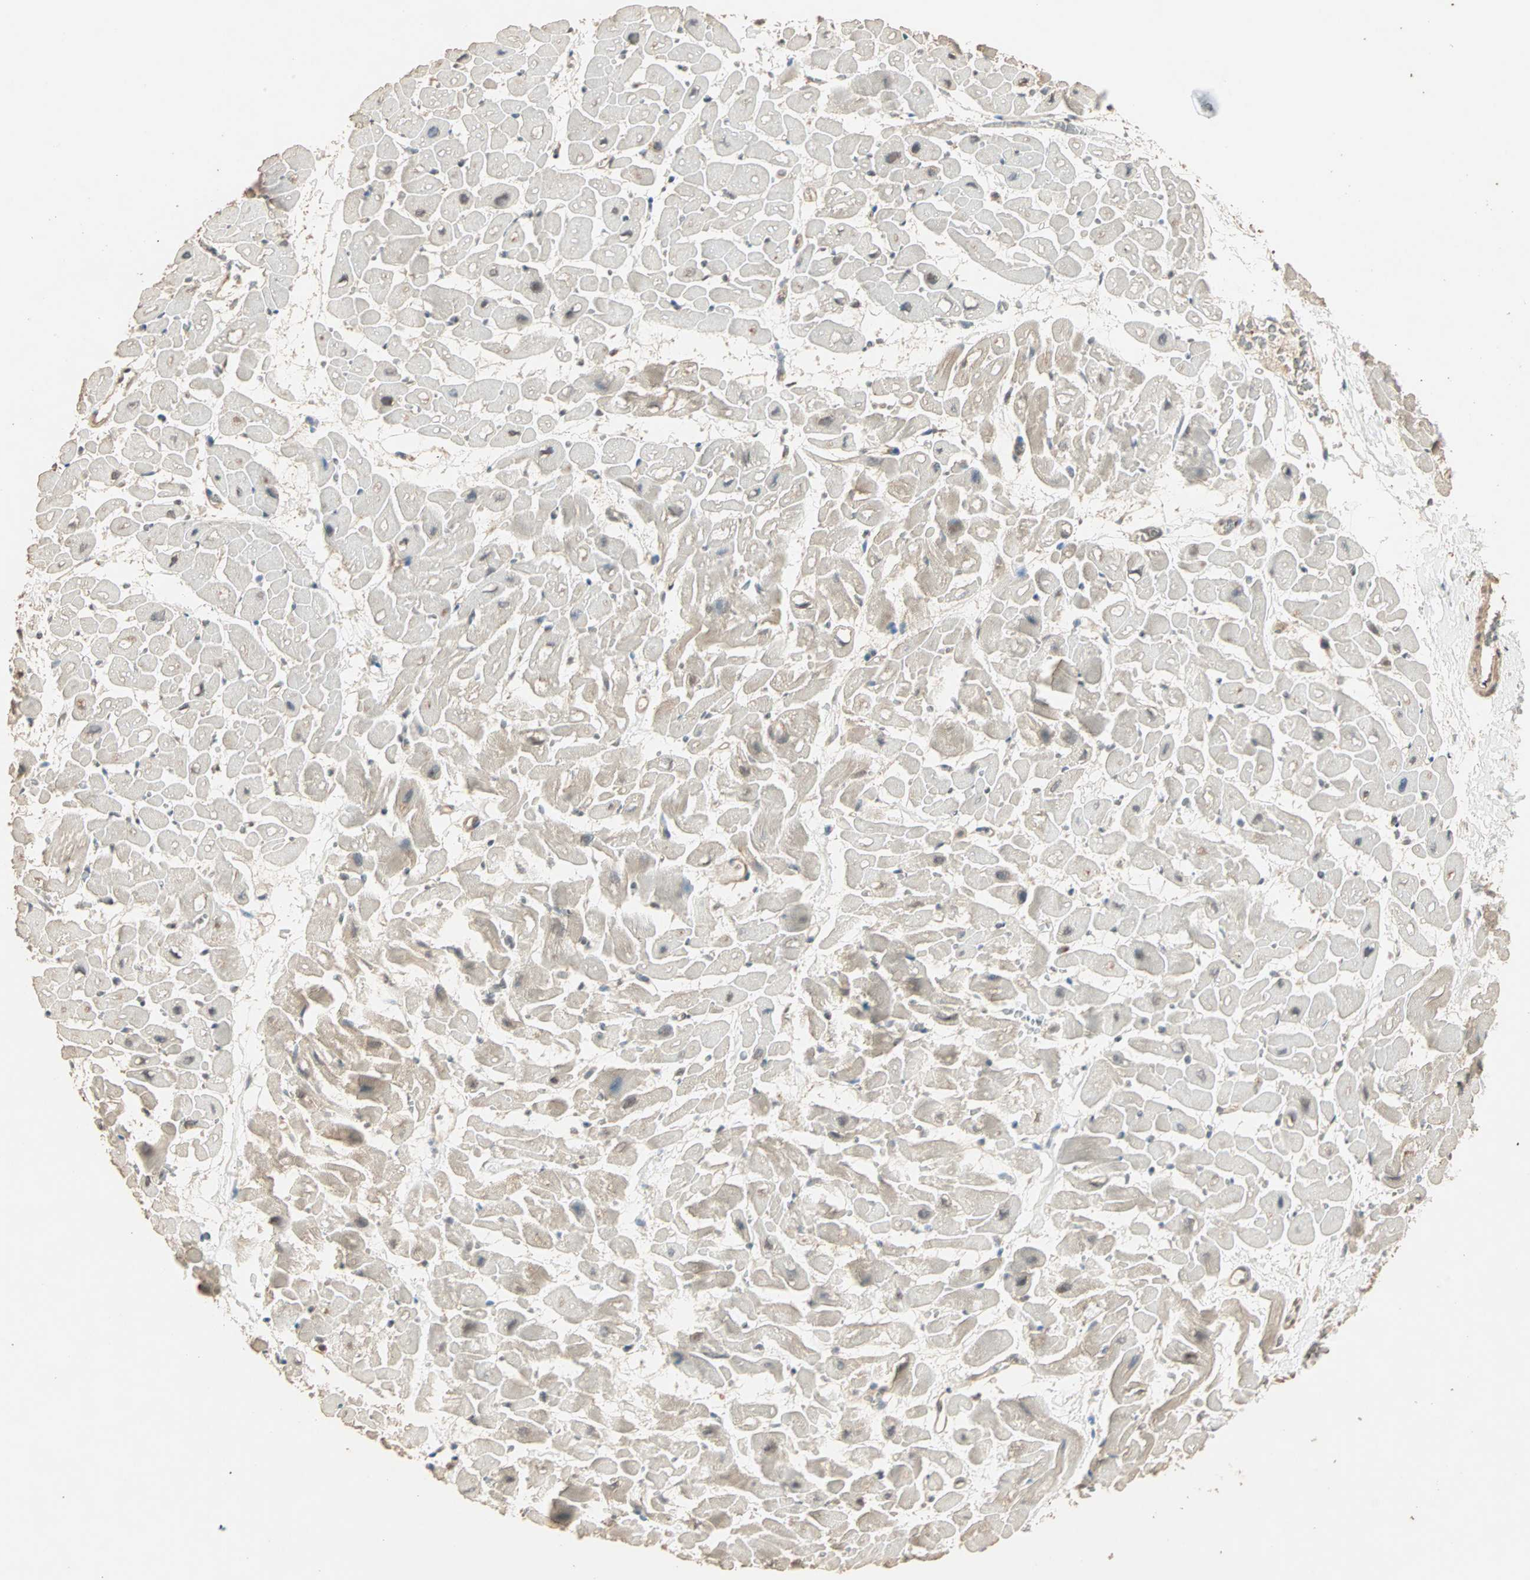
{"staining": {"intensity": "weak", "quantity": "<25%", "location": "cytoplasmic/membranous"}, "tissue": "heart muscle", "cell_type": "Cardiomyocytes", "image_type": "normal", "snomed": [{"axis": "morphology", "description": "Normal tissue, NOS"}, {"axis": "topography", "description": "Heart"}], "caption": "Benign heart muscle was stained to show a protein in brown. There is no significant staining in cardiomyocytes.", "gene": "ZBTB33", "patient": {"sex": "male", "age": 45}}